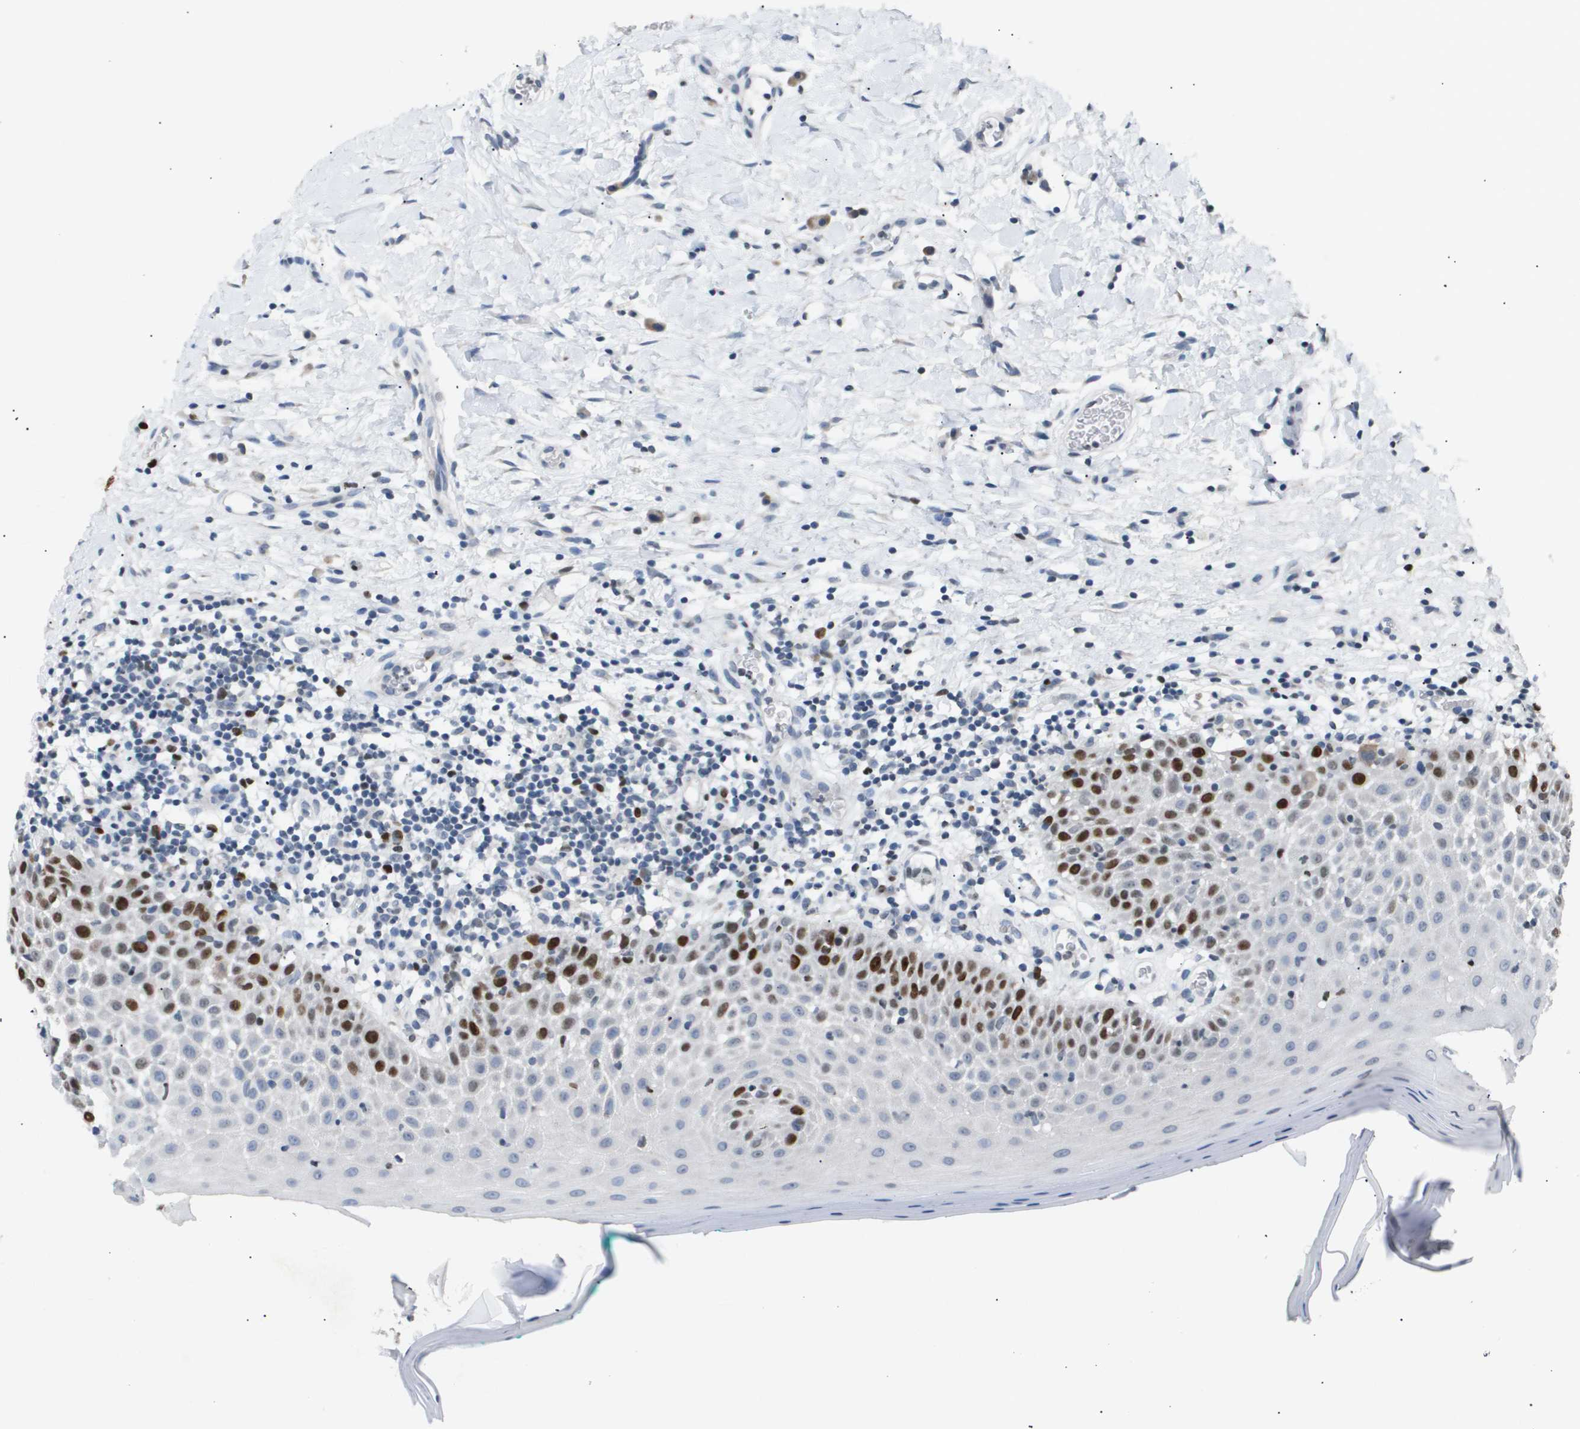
{"staining": {"intensity": "strong", "quantity": "<25%", "location": "nuclear"}, "tissue": "oral mucosa", "cell_type": "Squamous epithelial cells", "image_type": "normal", "snomed": [{"axis": "morphology", "description": "Normal tissue, NOS"}, {"axis": "topography", "description": "Skeletal muscle"}, {"axis": "topography", "description": "Oral tissue"}], "caption": "Brown immunohistochemical staining in unremarkable human oral mucosa displays strong nuclear expression in approximately <25% of squamous epithelial cells. The staining was performed using DAB (3,3'-diaminobenzidine), with brown indicating positive protein expression. Nuclei are stained blue with hematoxylin.", "gene": "ANAPC2", "patient": {"sex": "male", "age": 58}}